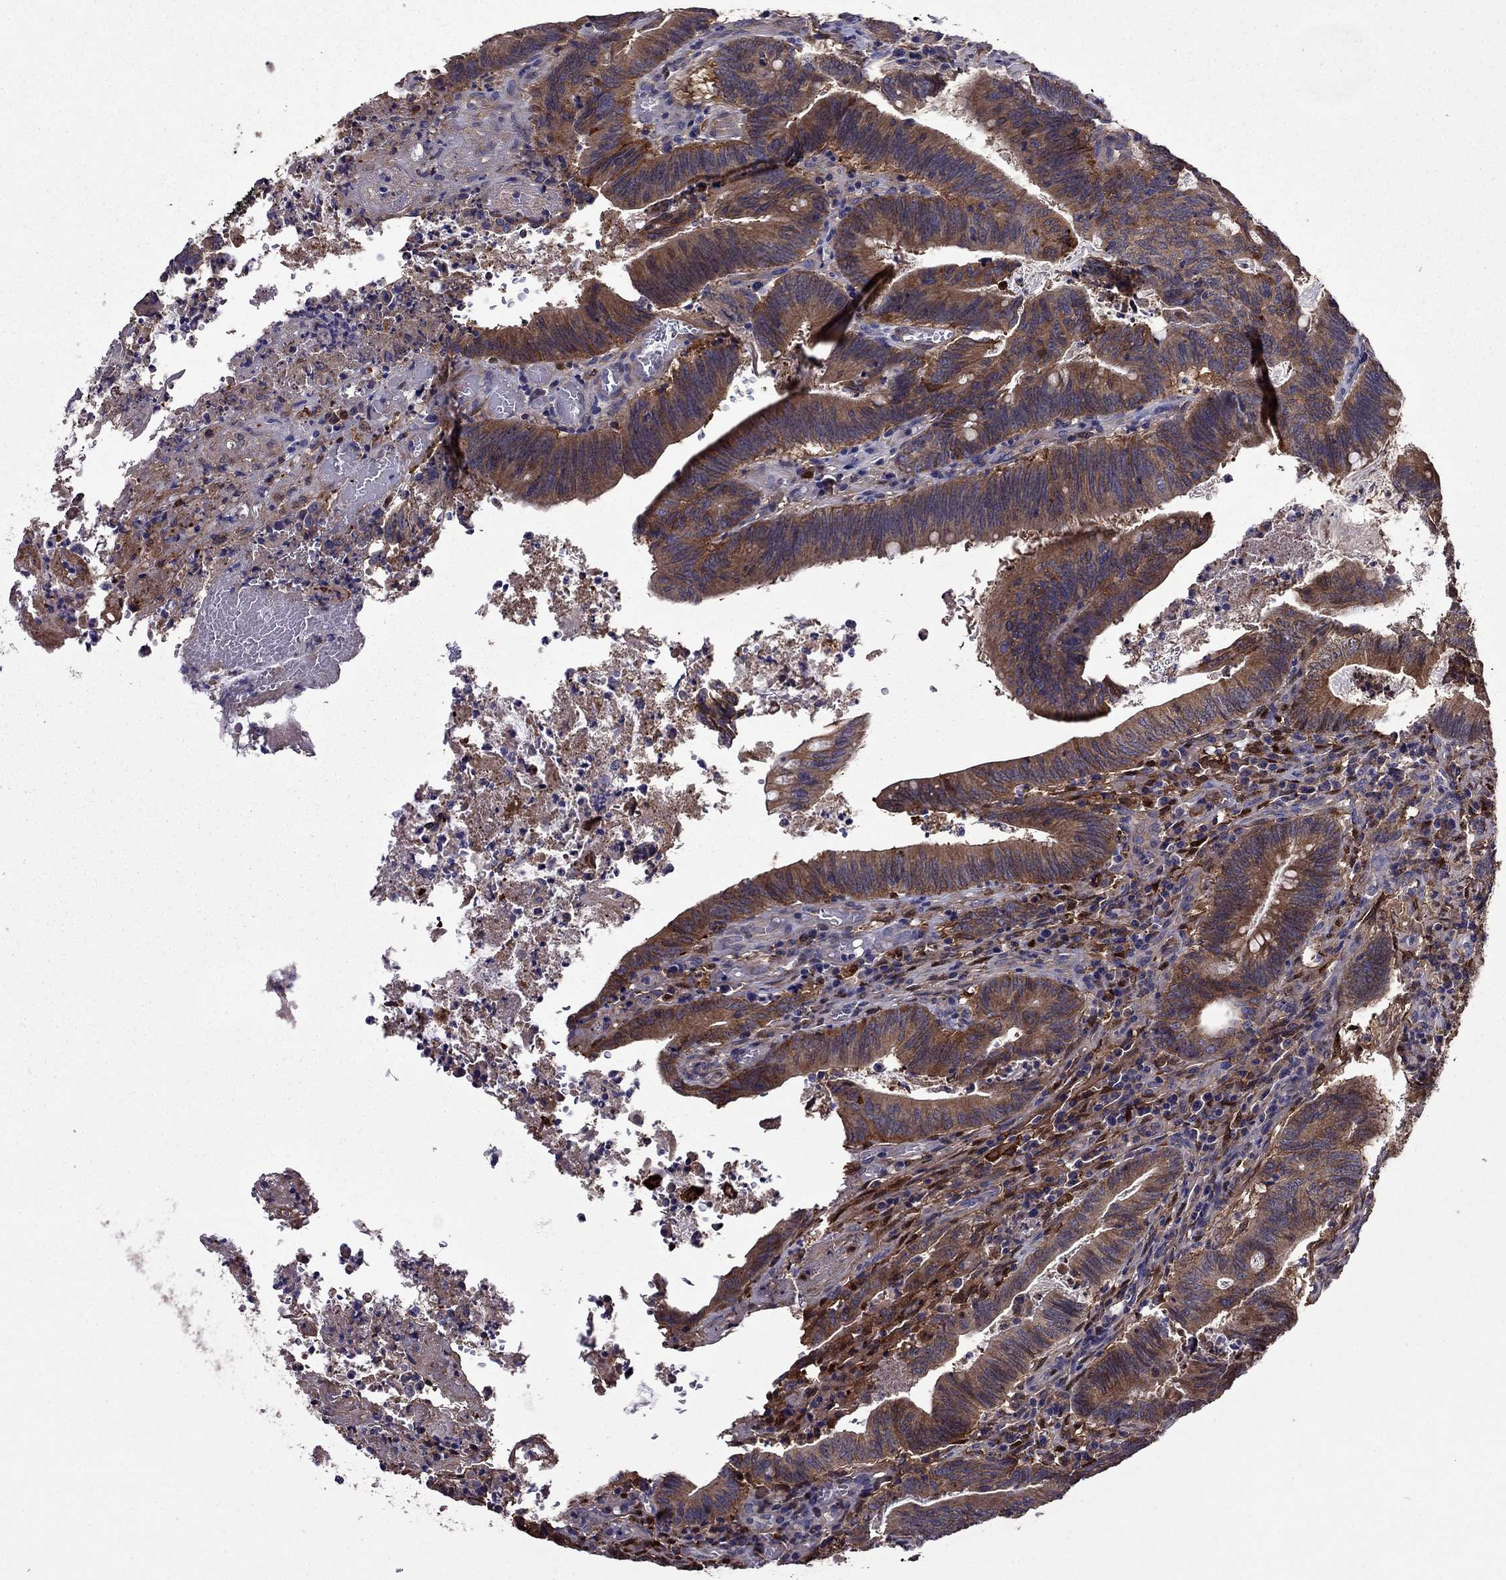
{"staining": {"intensity": "strong", "quantity": ">75%", "location": "cytoplasmic/membranous"}, "tissue": "colorectal cancer", "cell_type": "Tumor cells", "image_type": "cancer", "snomed": [{"axis": "morphology", "description": "Adenocarcinoma, NOS"}, {"axis": "topography", "description": "Colon"}], "caption": "There is high levels of strong cytoplasmic/membranous positivity in tumor cells of colorectal cancer, as demonstrated by immunohistochemical staining (brown color).", "gene": "ITGB1", "patient": {"sex": "female", "age": 70}}